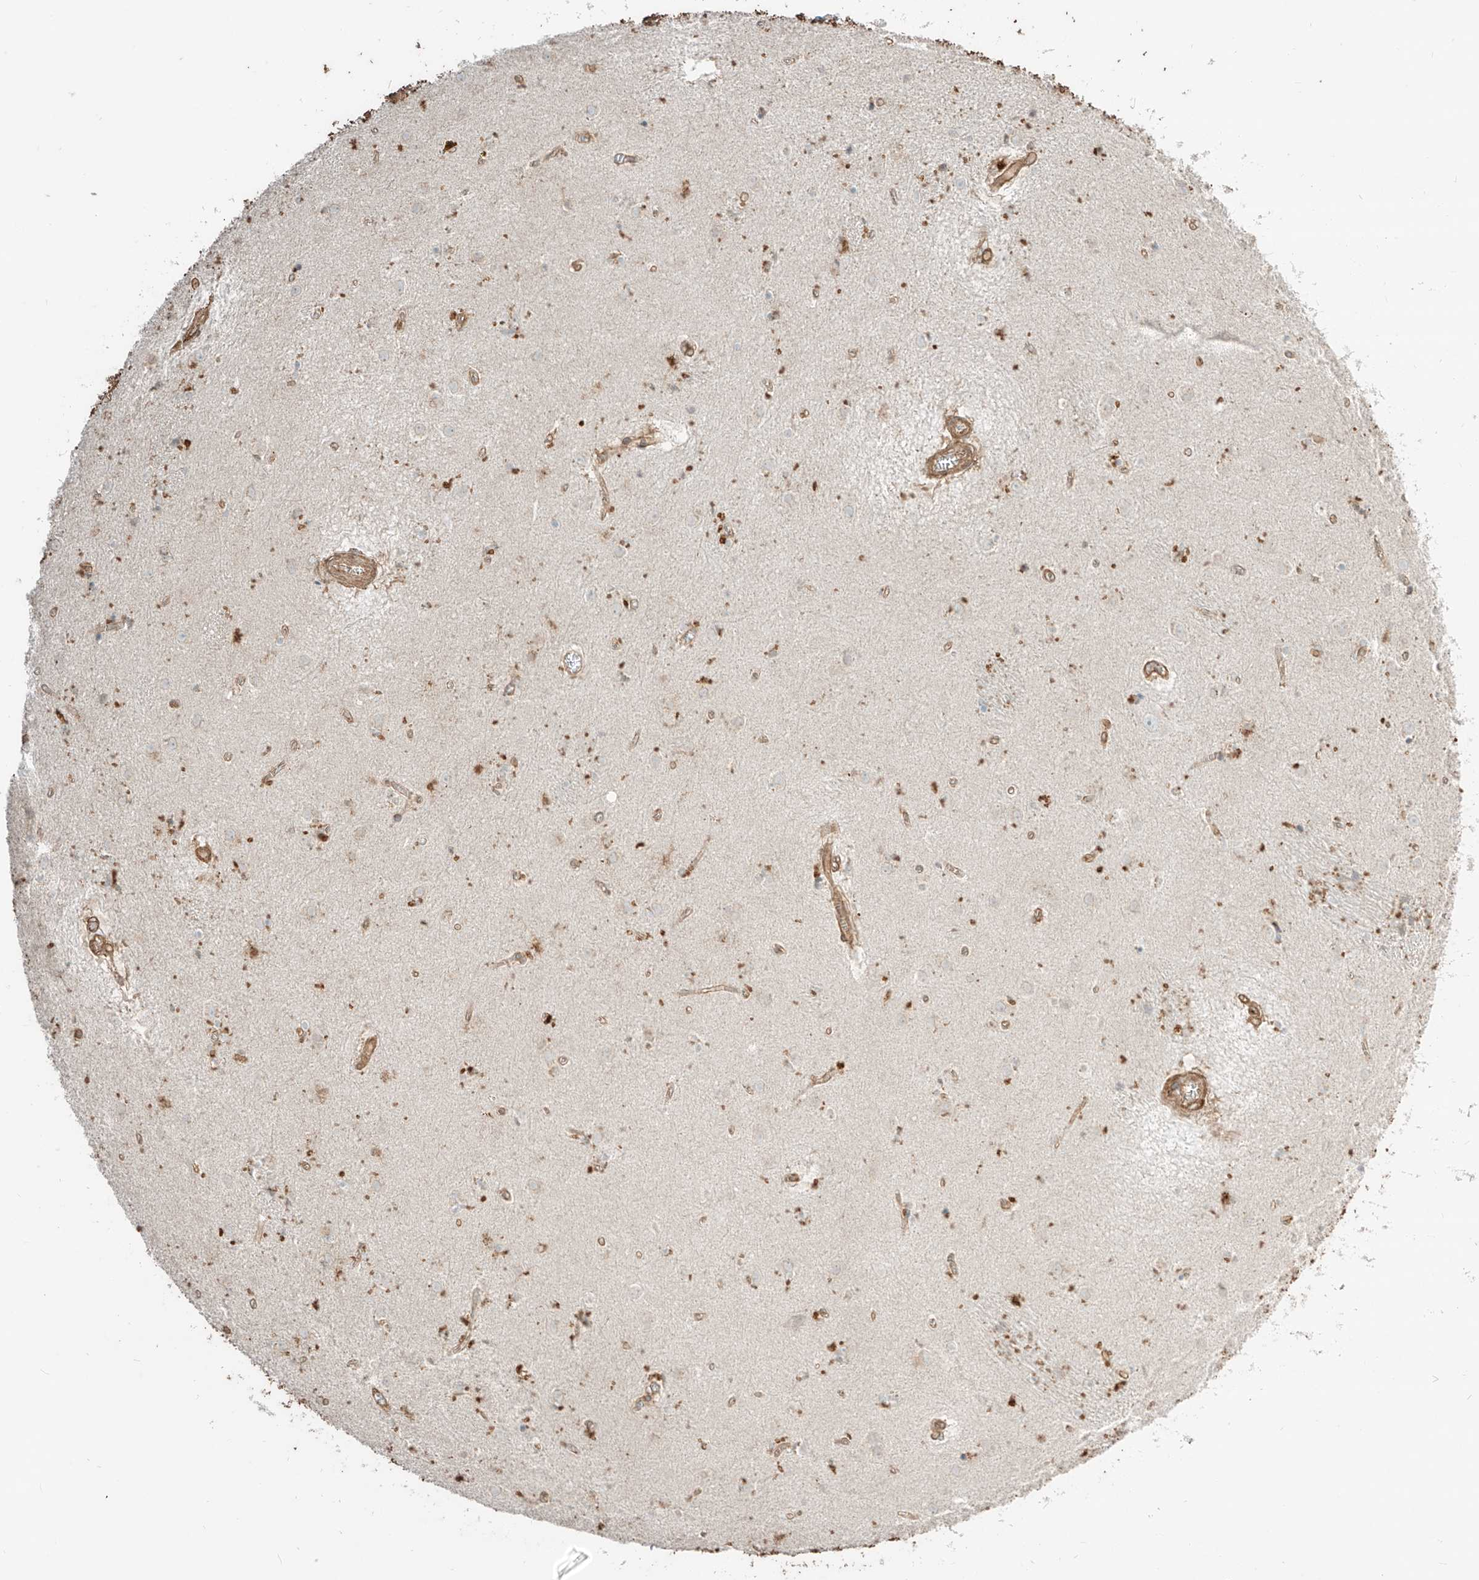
{"staining": {"intensity": "moderate", "quantity": "<25%", "location": "cytoplasmic/membranous"}, "tissue": "caudate", "cell_type": "Glial cells", "image_type": "normal", "snomed": [{"axis": "morphology", "description": "Normal tissue, NOS"}, {"axis": "topography", "description": "Lateral ventricle wall"}], "caption": "IHC photomicrograph of unremarkable human caudate stained for a protein (brown), which displays low levels of moderate cytoplasmic/membranous expression in about <25% of glial cells.", "gene": "CCDC115", "patient": {"sex": "male", "age": 70}}